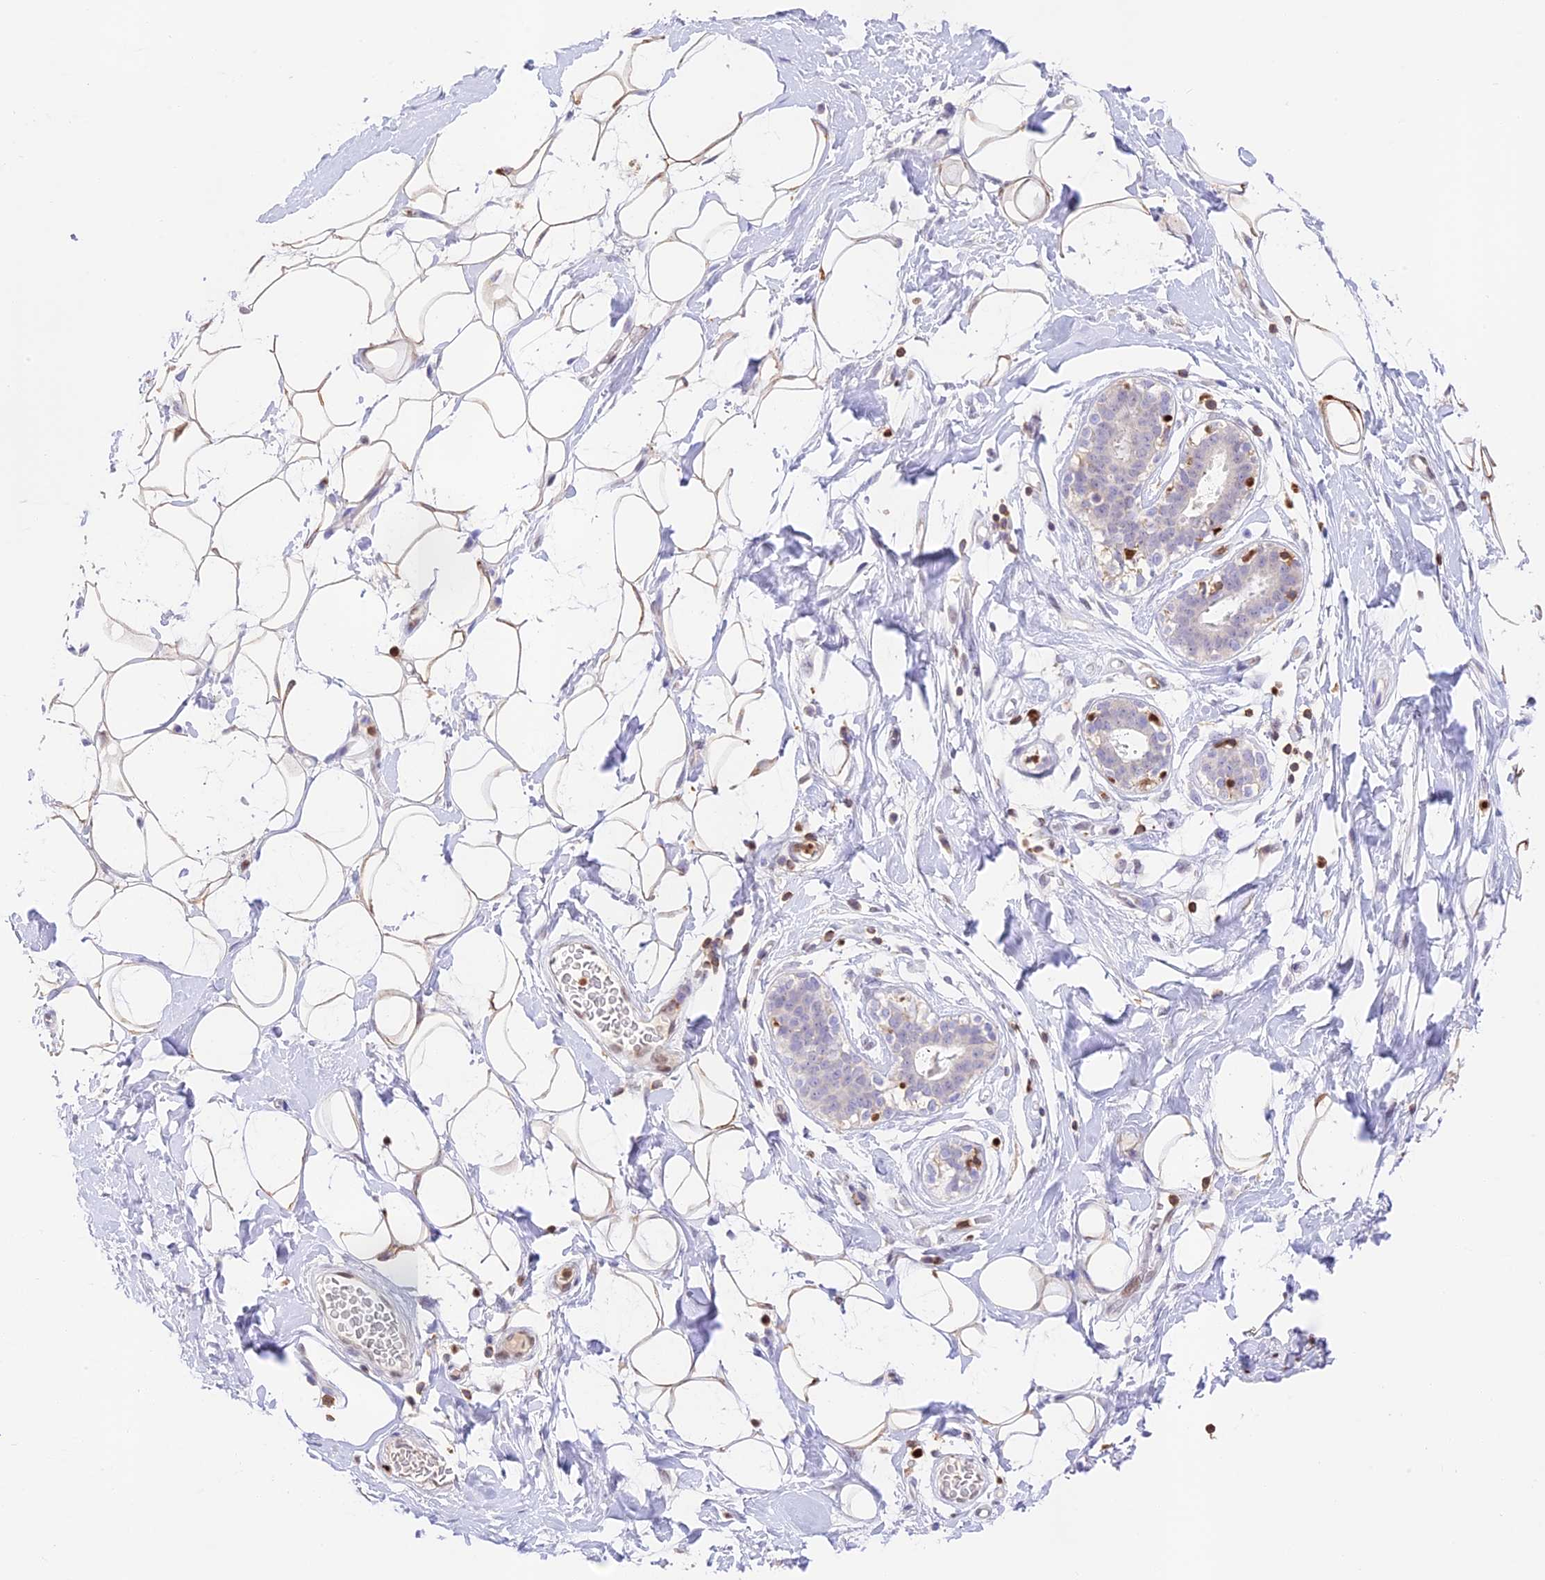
{"staining": {"intensity": "weak", "quantity": "25%-75%", "location": "cytoplasmic/membranous"}, "tissue": "adipose tissue", "cell_type": "Adipocytes", "image_type": "normal", "snomed": [{"axis": "morphology", "description": "Normal tissue, NOS"}, {"axis": "topography", "description": "Breast"}], "caption": "Benign adipose tissue displays weak cytoplasmic/membranous positivity in approximately 25%-75% of adipocytes Using DAB (3,3'-diaminobenzidine) (brown) and hematoxylin (blue) stains, captured at high magnification using brightfield microscopy..", "gene": "DENND1C", "patient": {"sex": "female", "age": 26}}